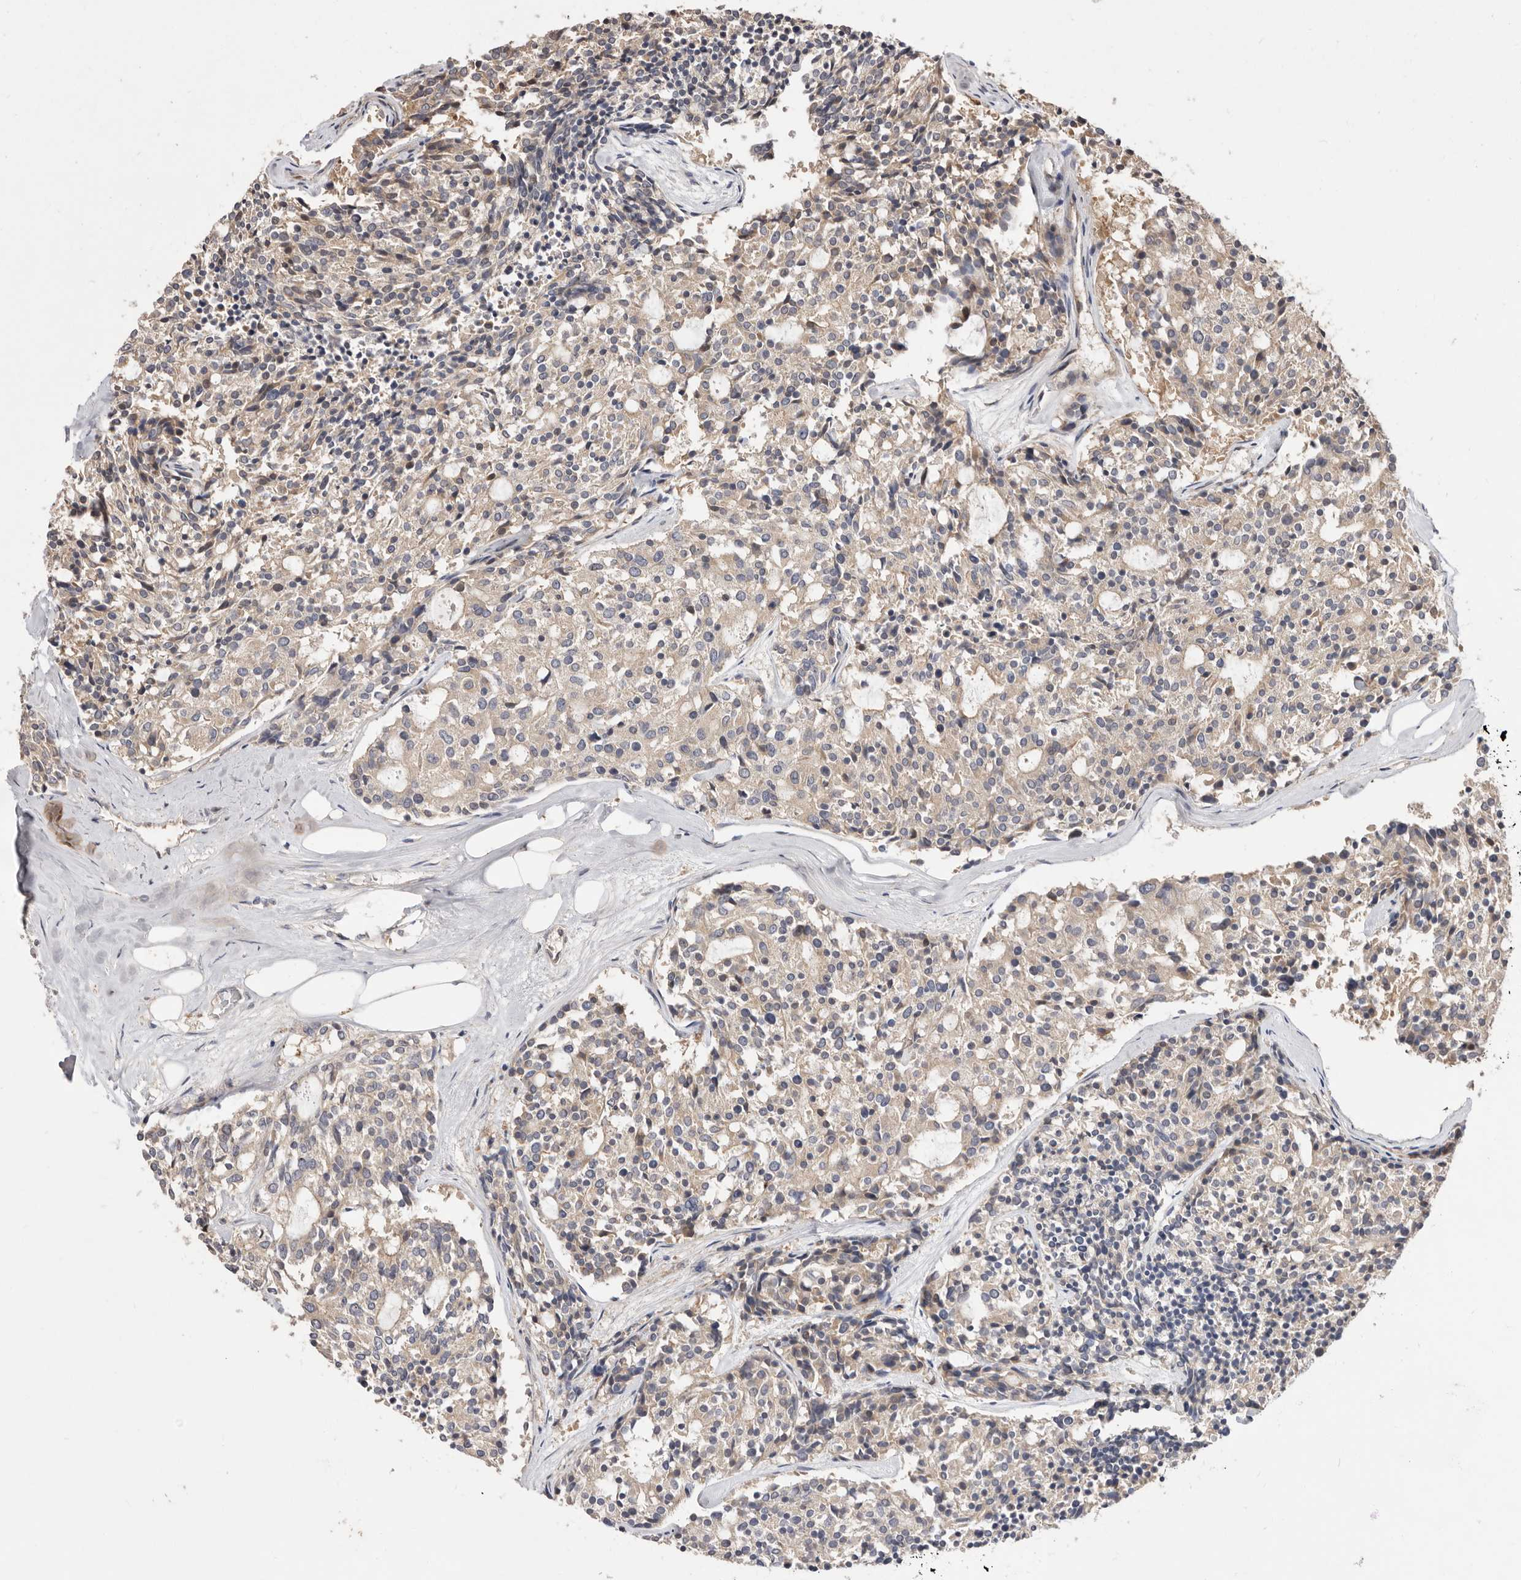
{"staining": {"intensity": "negative", "quantity": "none", "location": "none"}, "tissue": "carcinoid", "cell_type": "Tumor cells", "image_type": "cancer", "snomed": [{"axis": "morphology", "description": "Carcinoid, malignant, NOS"}, {"axis": "topography", "description": "Pancreas"}], "caption": "There is no significant expression in tumor cells of malignant carcinoid.", "gene": "DOP1A", "patient": {"sex": "female", "age": 54}}